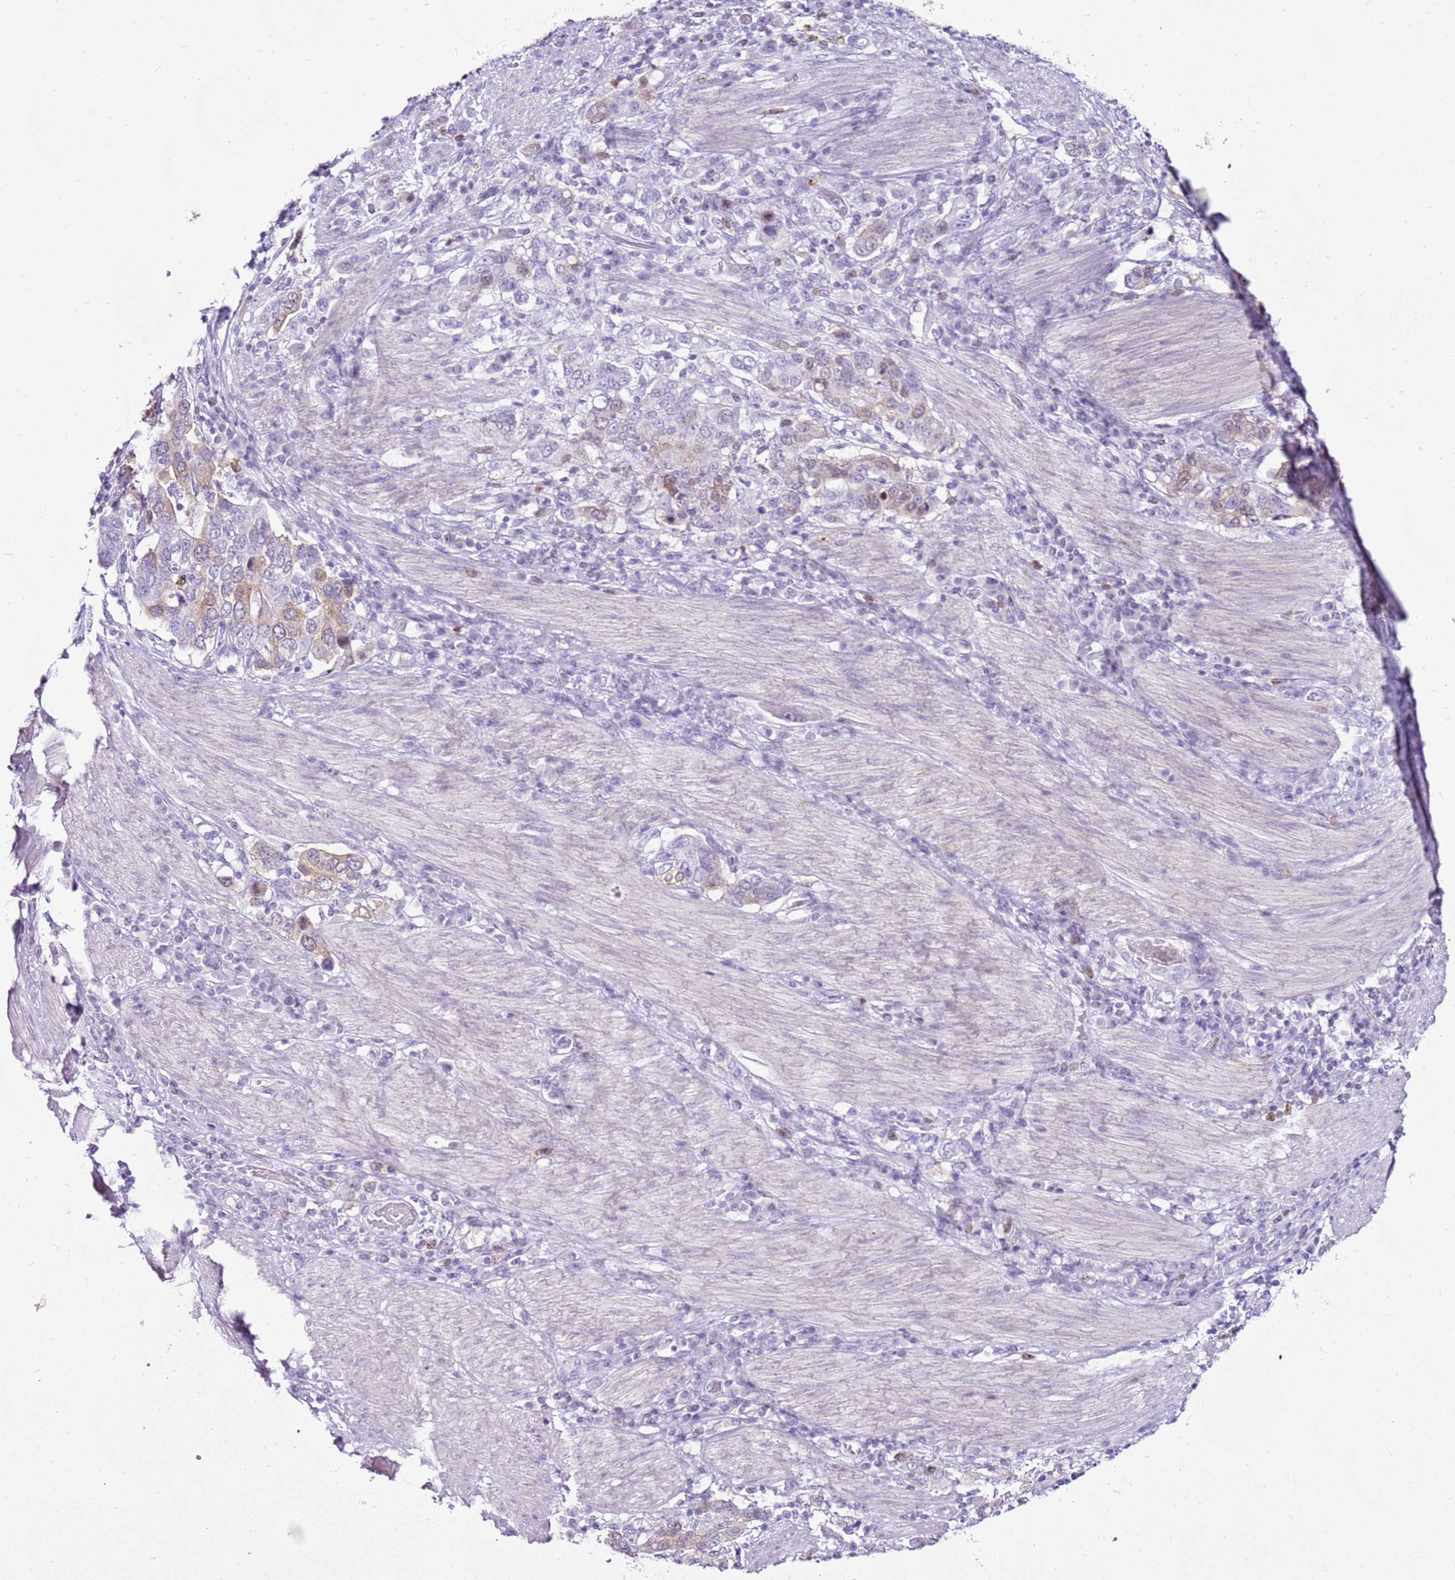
{"staining": {"intensity": "weak", "quantity": "<25%", "location": "cytoplasmic/membranous"}, "tissue": "stomach cancer", "cell_type": "Tumor cells", "image_type": "cancer", "snomed": [{"axis": "morphology", "description": "Adenocarcinoma, NOS"}, {"axis": "topography", "description": "Stomach, upper"}, {"axis": "topography", "description": "Stomach"}], "caption": "This micrograph is of stomach adenocarcinoma stained with IHC to label a protein in brown with the nuclei are counter-stained blue. There is no expression in tumor cells. (IHC, brightfield microscopy, high magnification).", "gene": "SPC25", "patient": {"sex": "male", "age": 62}}